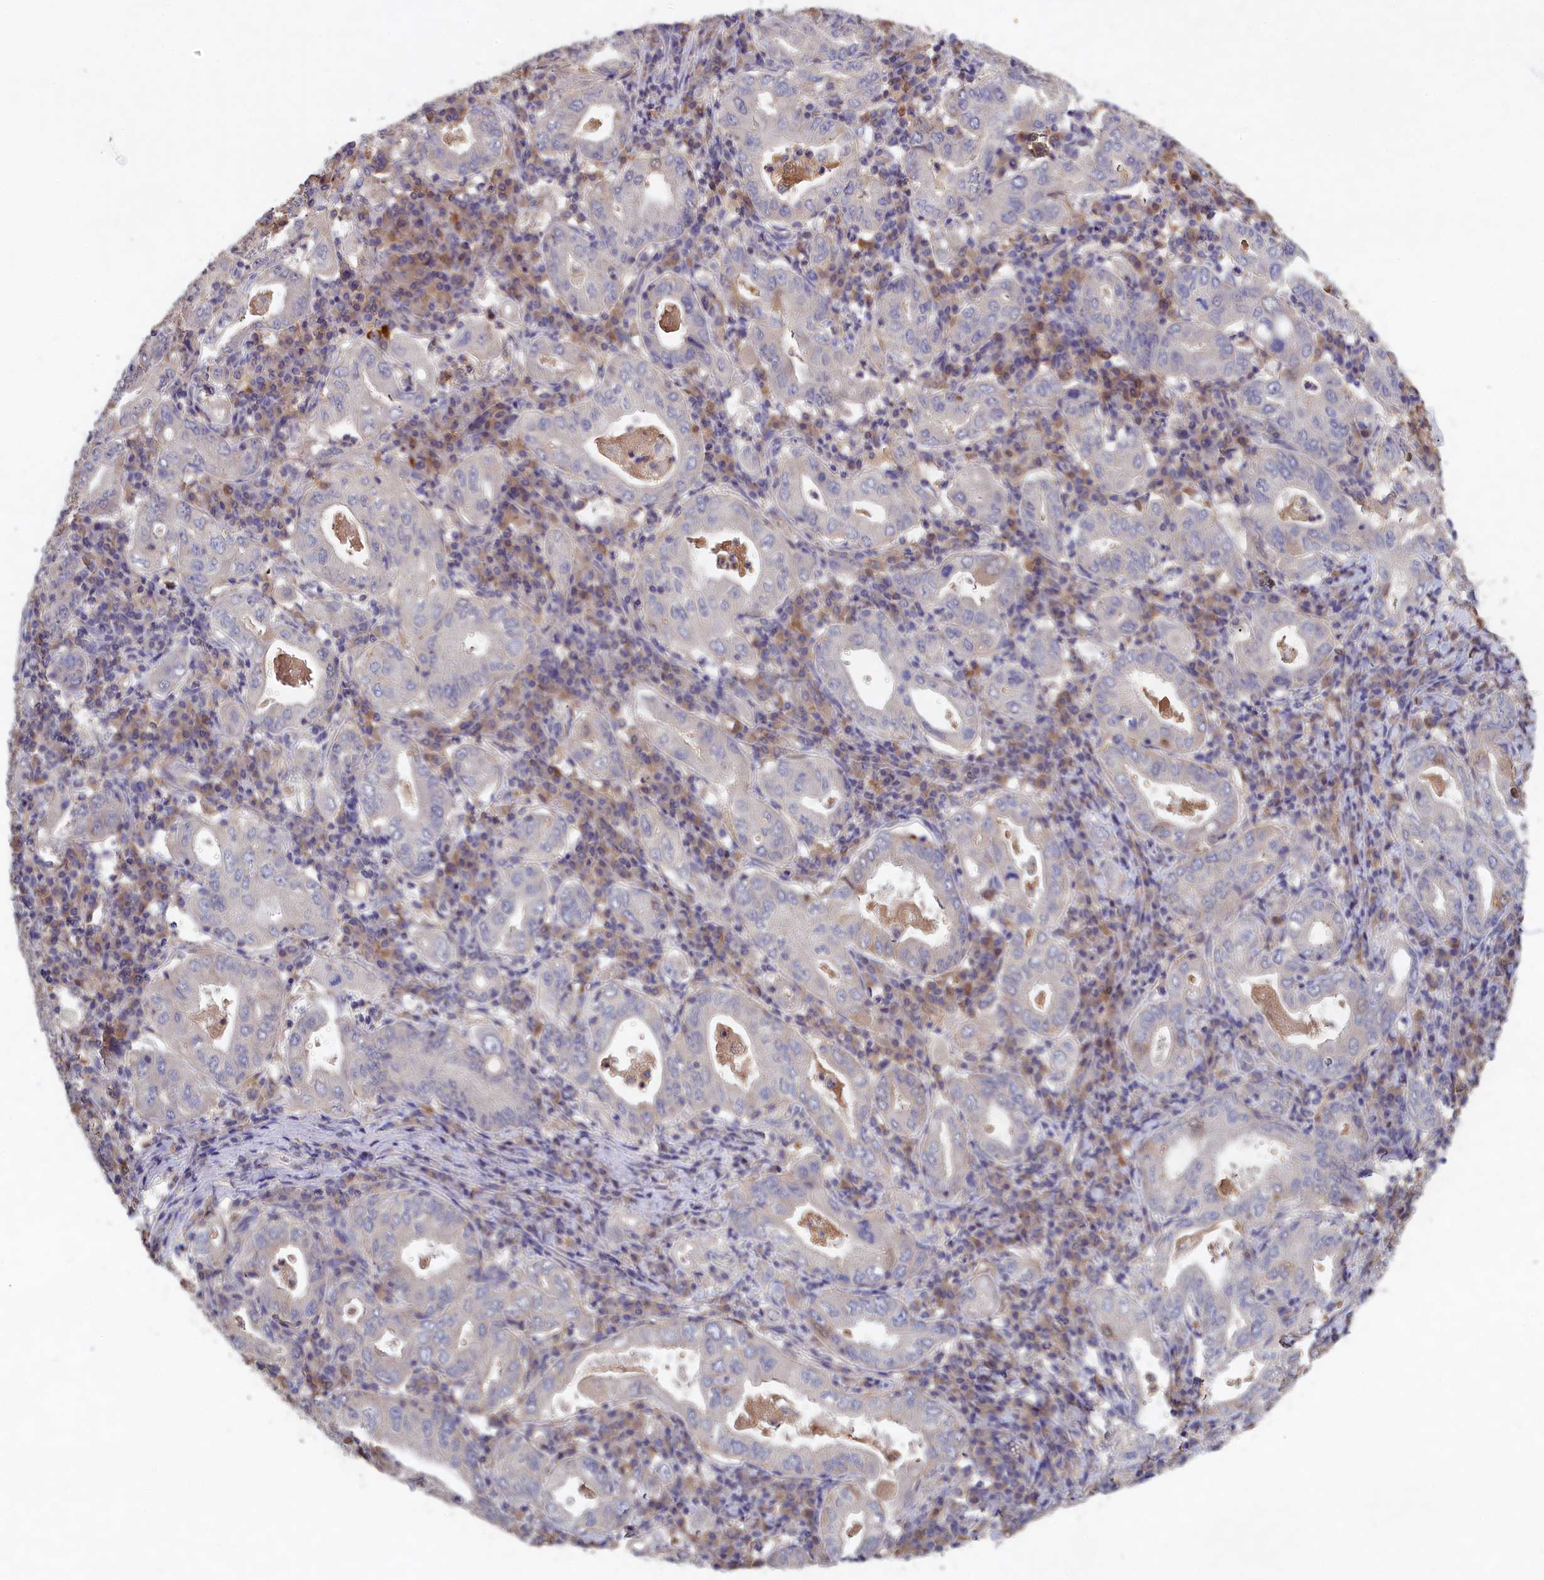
{"staining": {"intensity": "negative", "quantity": "none", "location": "none"}, "tissue": "stomach cancer", "cell_type": "Tumor cells", "image_type": "cancer", "snomed": [{"axis": "morphology", "description": "Normal tissue, NOS"}, {"axis": "morphology", "description": "Adenocarcinoma, NOS"}, {"axis": "topography", "description": "Esophagus"}, {"axis": "topography", "description": "Stomach, upper"}, {"axis": "topography", "description": "Peripheral nerve tissue"}], "caption": "A high-resolution histopathology image shows IHC staining of adenocarcinoma (stomach), which shows no significant positivity in tumor cells.", "gene": "CELF5", "patient": {"sex": "male", "age": 62}}